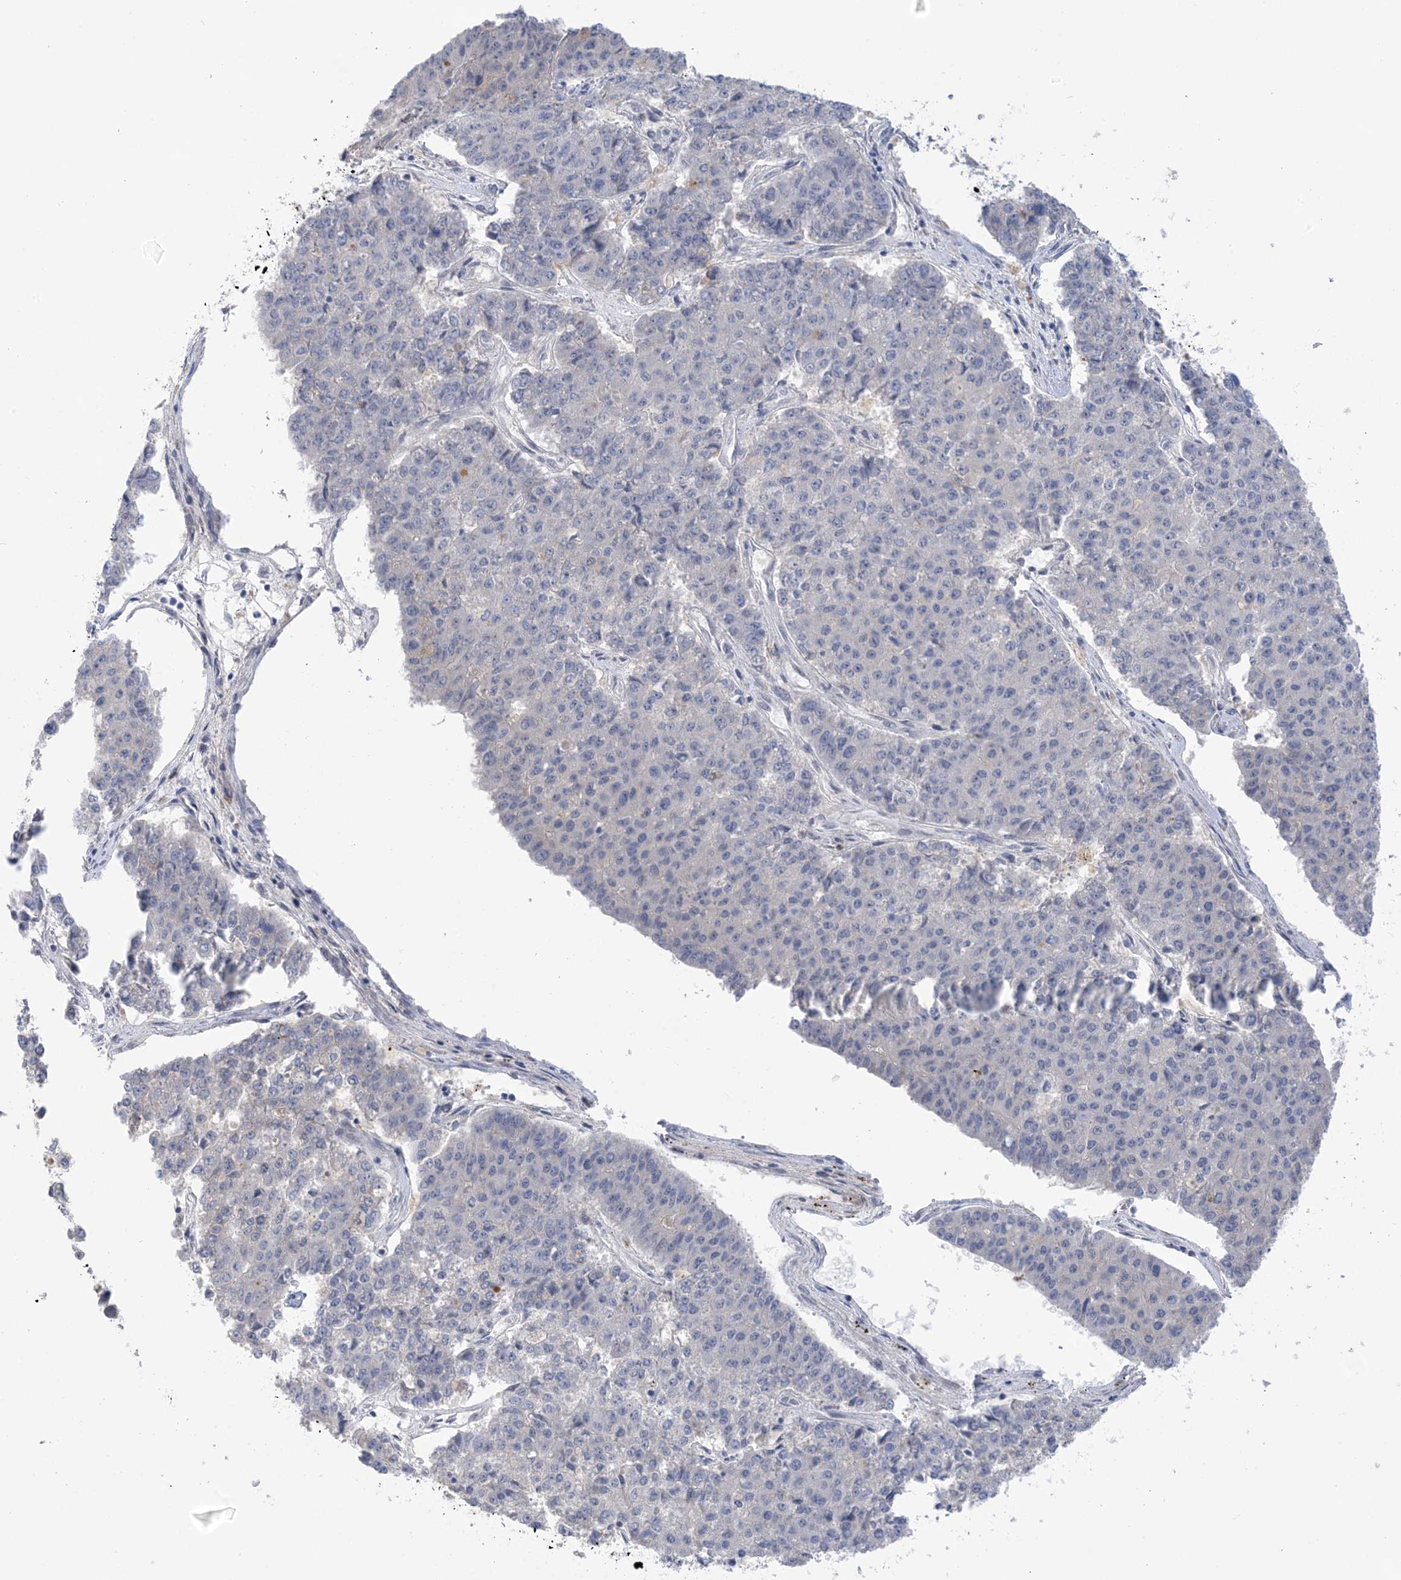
{"staining": {"intensity": "negative", "quantity": "none", "location": "none"}, "tissue": "pancreatic cancer", "cell_type": "Tumor cells", "image_type": "cancer", "snomed": [{"axis": "morphology", "description": "Adenocarcinoma, NOS"}, {"axis": "topography", "description": "Pancreas"}], "caption": "Immunohistochemical staining of pancreatic cancer (adenocarcinoma) reveals no significant expression in tumor cells. Nuclei are stained in blue.", "gene": "TTYH1", "patient": {"sex": "male", "age": 50}}